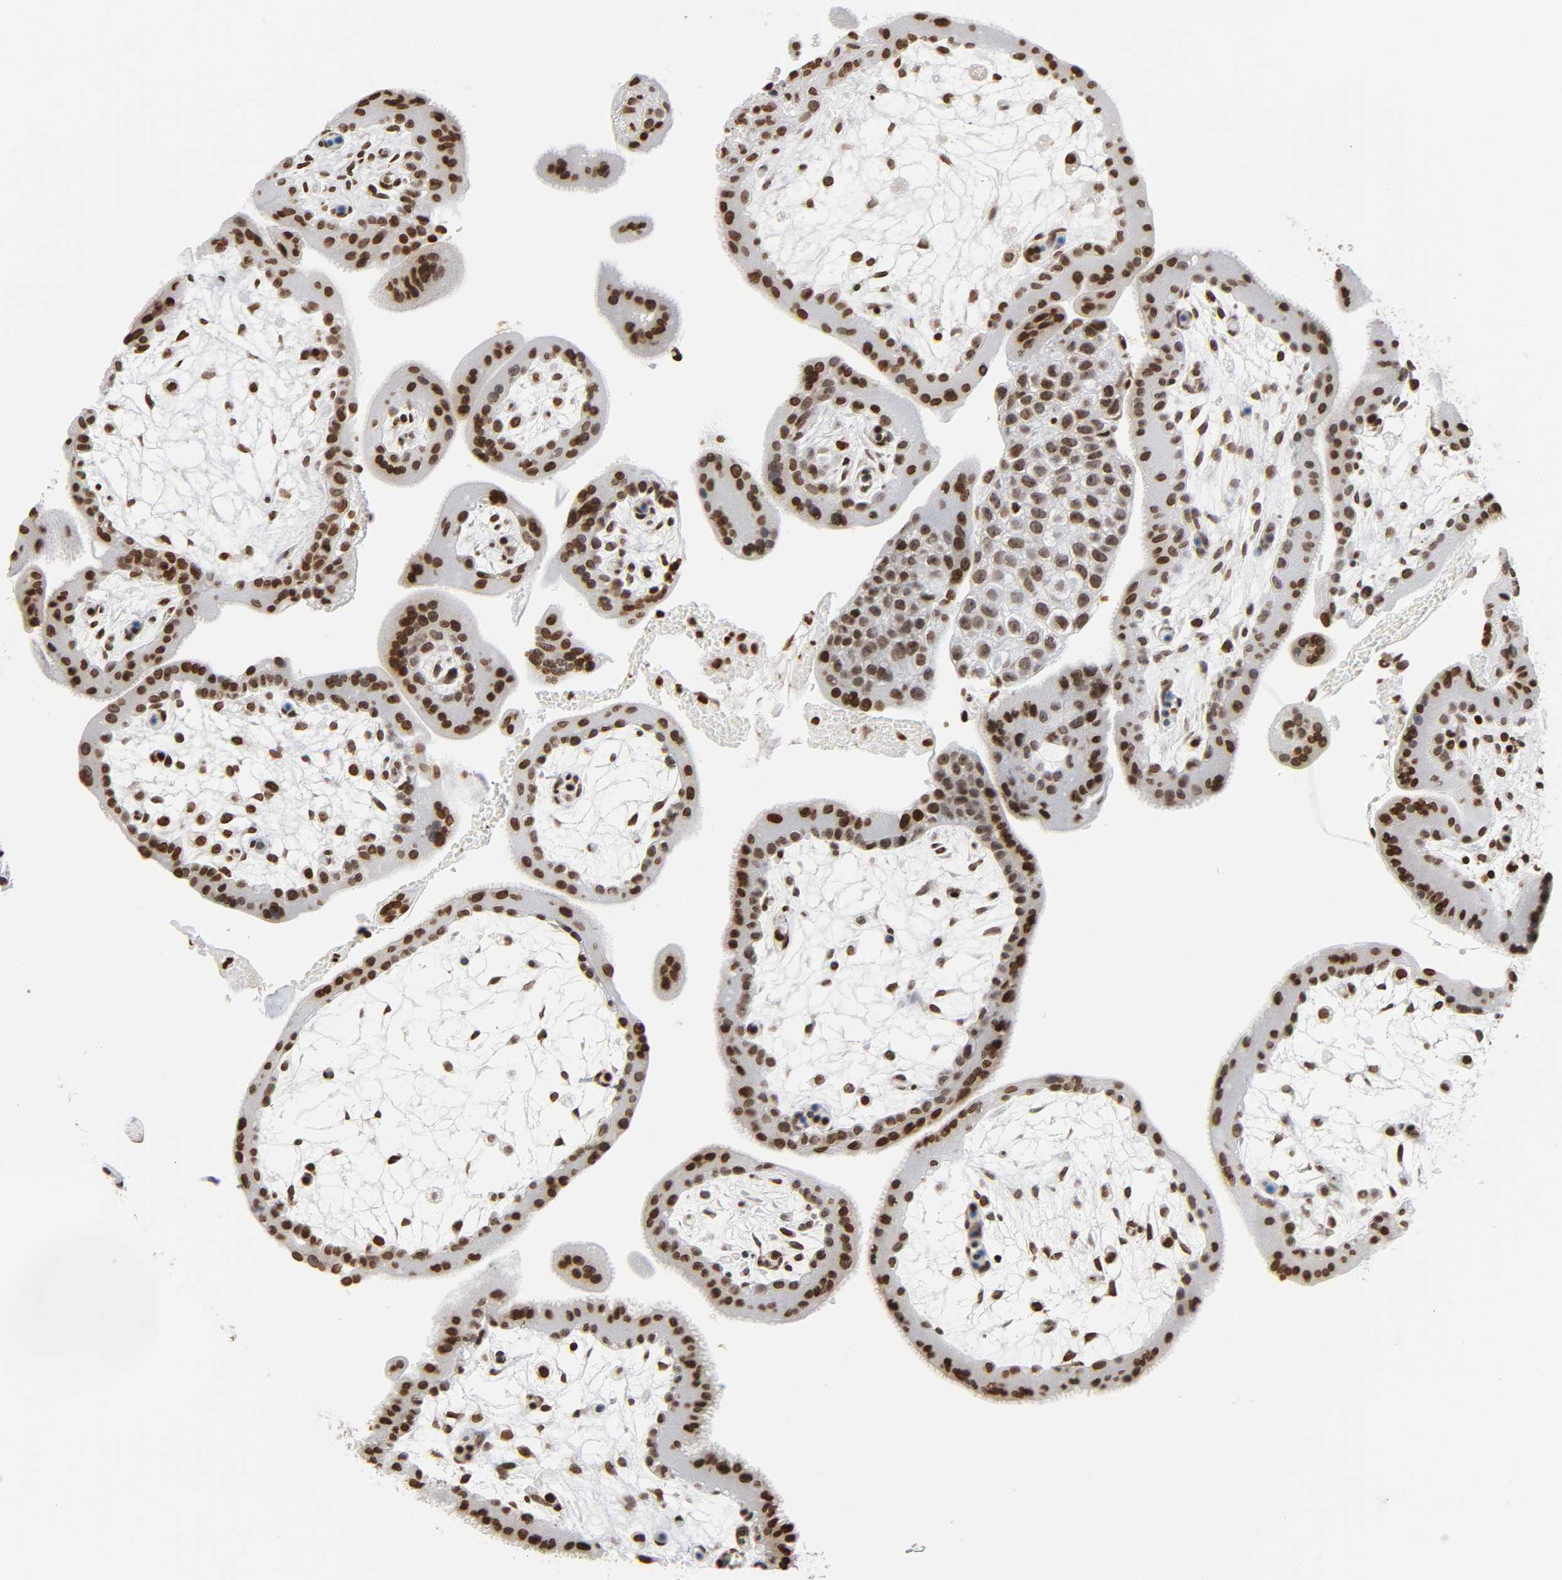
{"staining": {"intensity": "moderate", "quantity": ">75%", "location": "nuclear"}, "tissue": "placenta", "cell_type": "Decidual cells", "image_type": "normal", "snomed": [{"axis": "morphology", "description": "Normal tissue, NOS"}, {"axis": "topography", "description": "Placenta"}], "caption": "Immunohistochemistry (DAB (3,3'-diaminobenzidine)) staining of normal placenta displays moderate nuclear protein staining in approximately >75% of decidual cells. Nuclei are stained in blue.", "gene": "HOXA6", "patient": {"sex": "female", "age": 35}}